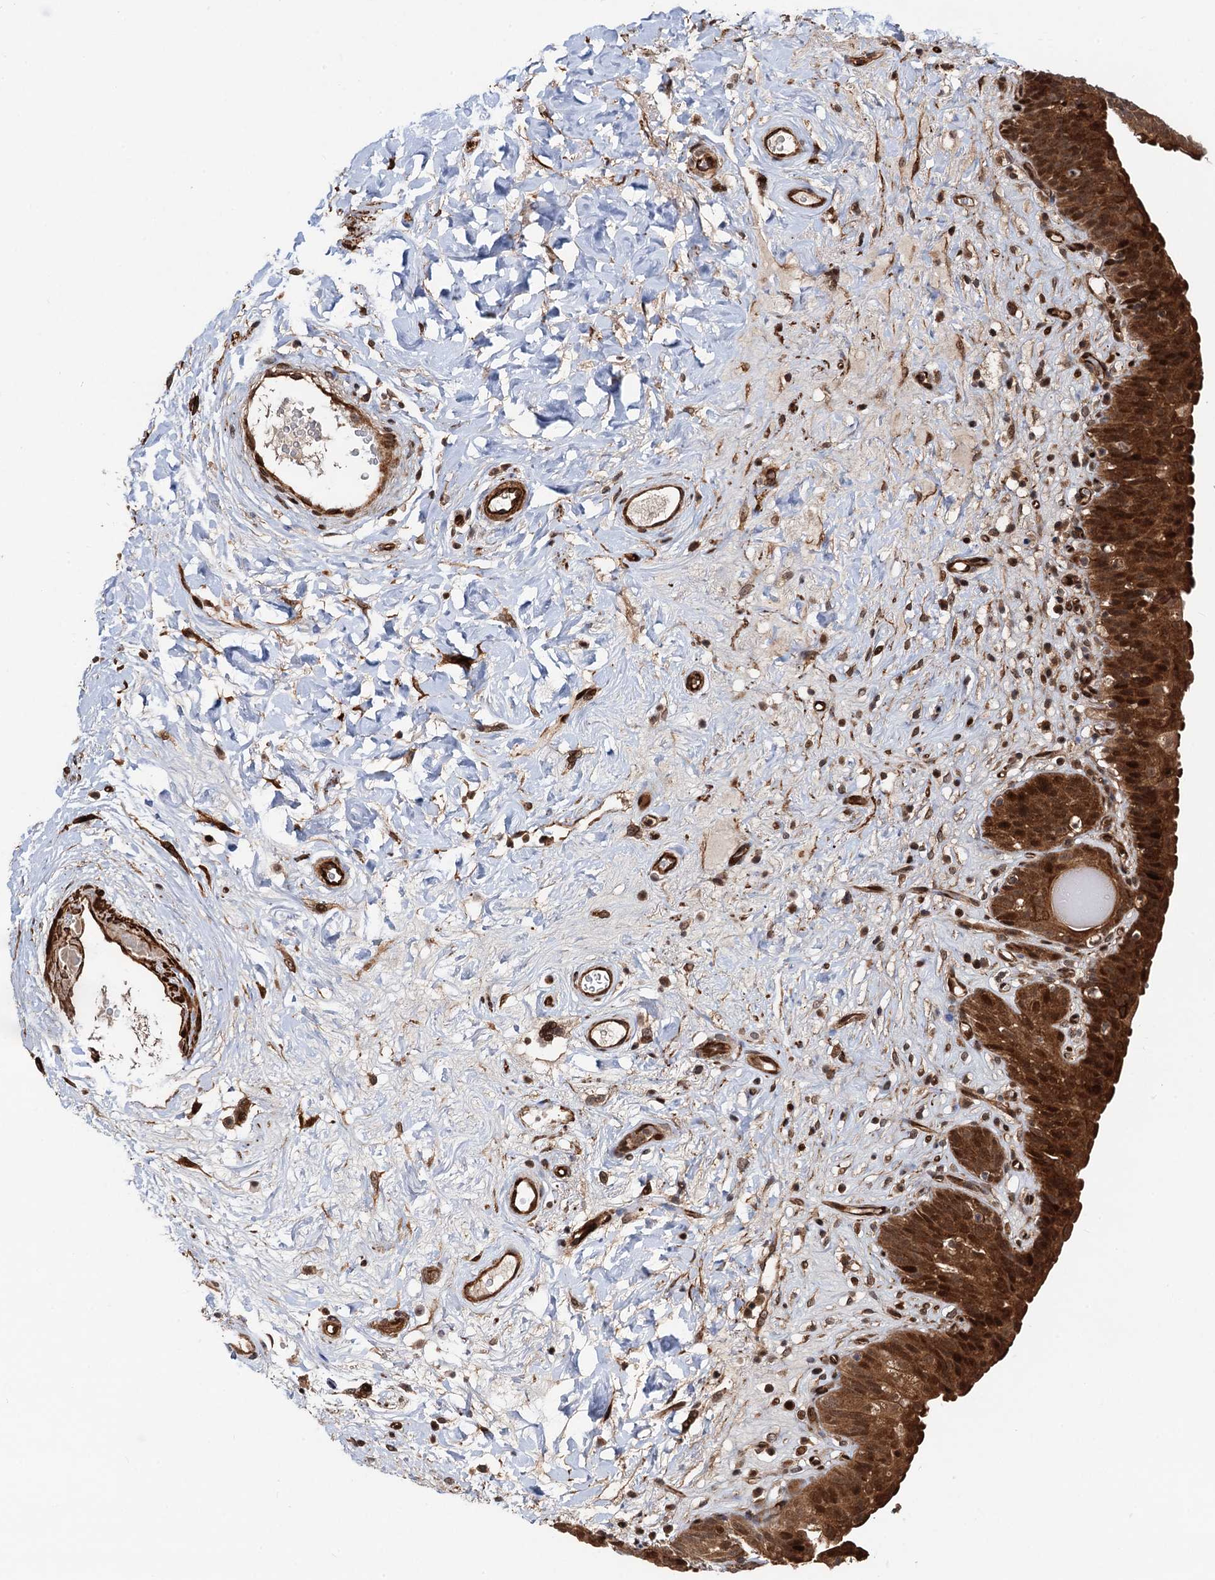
{"staining": {"intensity": "strong", "quantity": ">75%", "location": "cytoplasmic/membranous,nuclear"}, "tissue": "urinary bladder", "cell_type": "Urothelial cells", "image_type": "normal", "snomed": [{"axis": "morphology", "description": "Normal tissue, NOS"}, {"axis": "topography", "description": "Urinary bladder"}], "caption": "This image displays immunohistochemistry staining of normal human urinary bladder, with high strong cytoplasmic/membranous,nuclear expression in about >75% of urothelial cells.", "gene": "SNRNP25", "patient": {"sex": "male", "age": 83}}